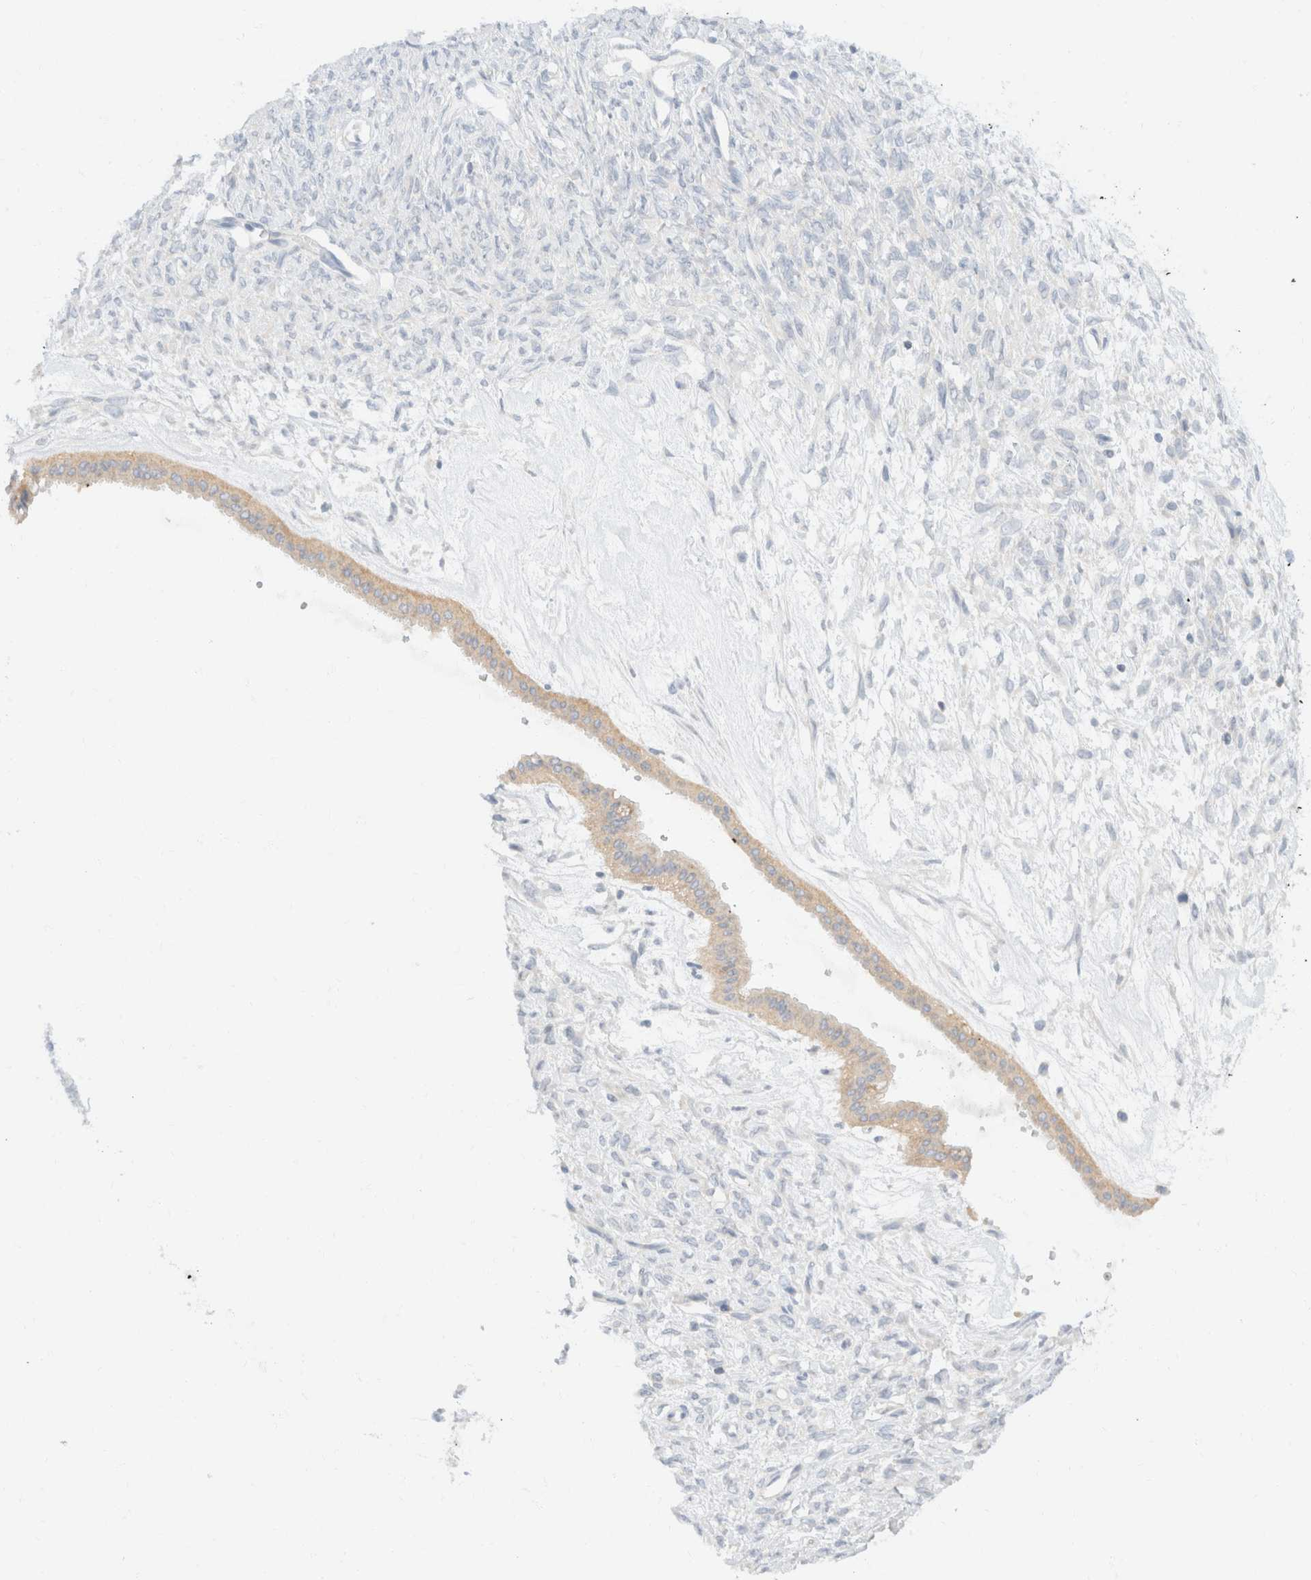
{"staining": {"intensity": "weak", "quantity": "25%-75%", "location": "cytoplasmic/membranous"}, "tissue": "ovarian cancer", "cell_type": "Tumor cells", "image_type": "cancer", "snomed": [{"axis": "morphology", "description": "Cystadenocarcinoma, mucinous, NOS"}, {"axis": "topography", "description": "Ovary"}], "caption": "Tumor cells show low levels of weak cytoplasmic/membranous positivity in about 25%-75% of cells in human ovarian mucinous cystadenocarcinoma.", "gene": "SH3GLB2", "patient": {"sex": "female", "age": 73}}